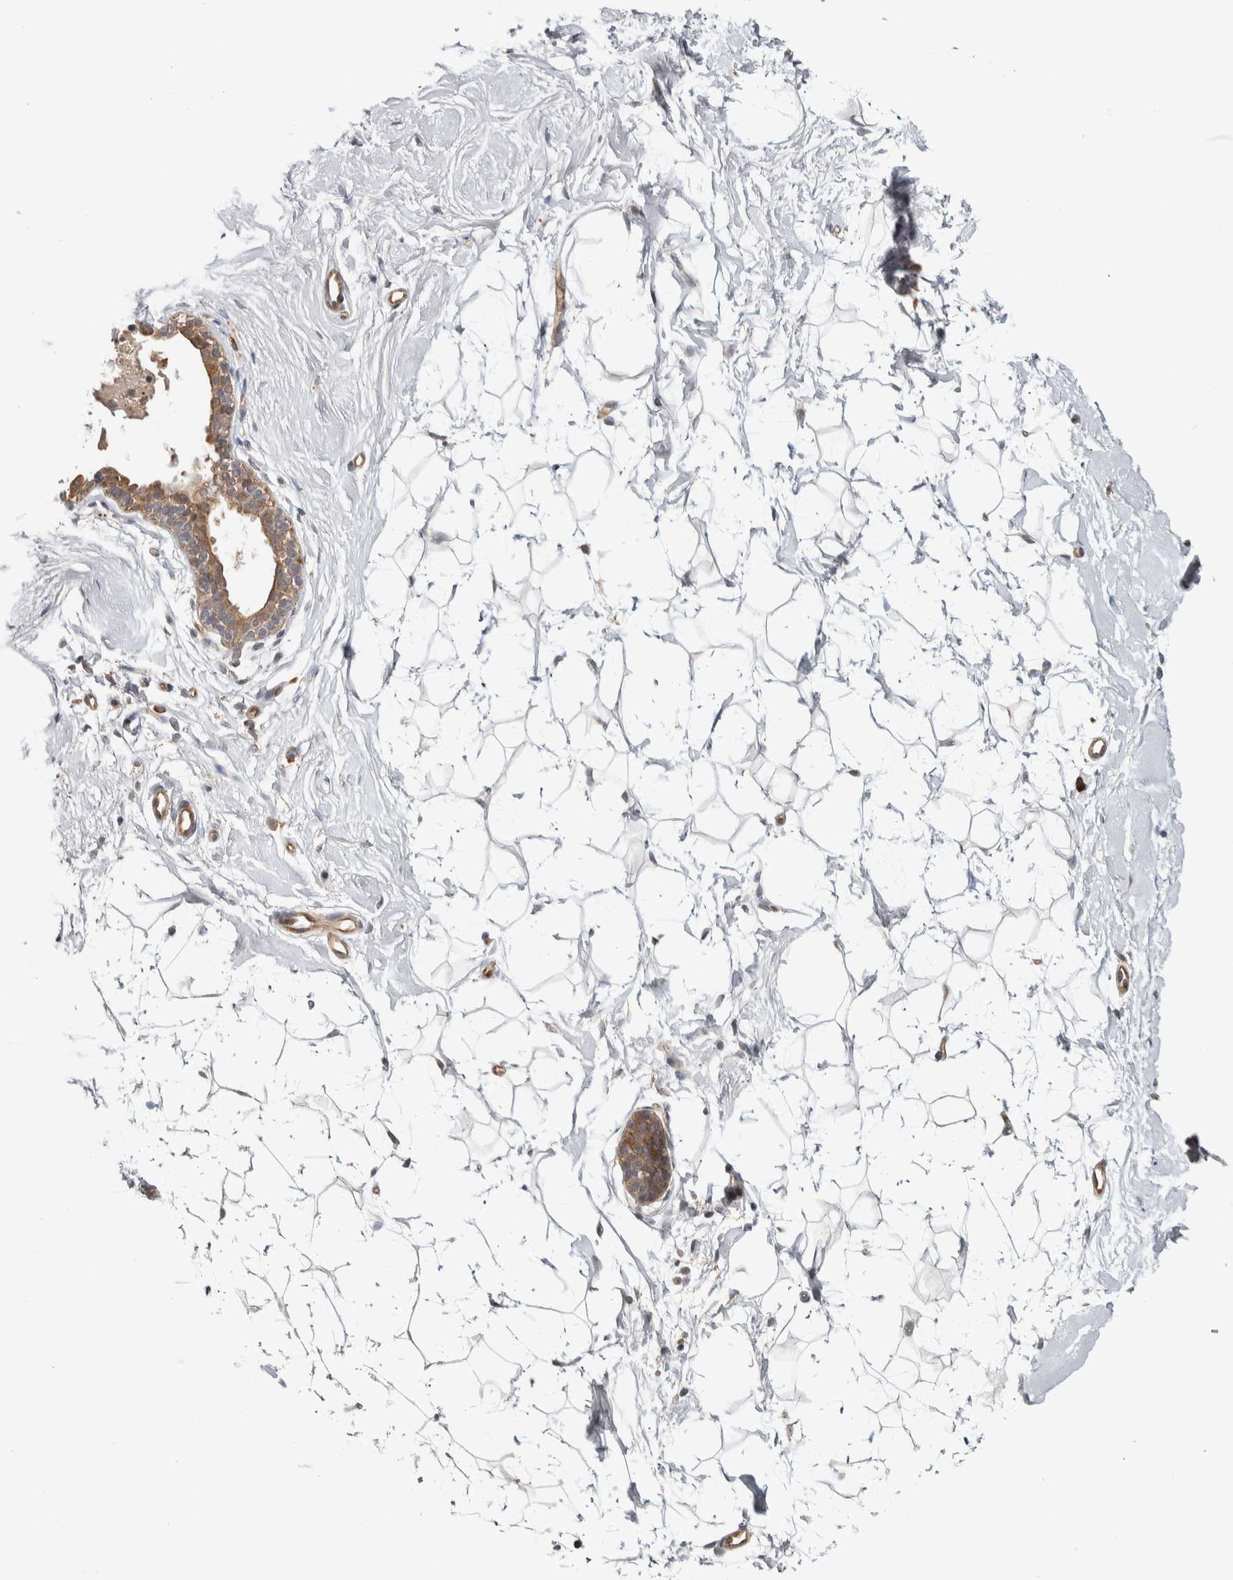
{"staining": {"intensity": "weak", "quantity": "<25%", "location": "cytoplasmic/membranous"}, "tissue": "breast", "cell_type": "Adipocytes", "image_type": "normal", "snomed": [{"axis": "morphology", "description": "Normal tissue, NOS"}, {"axis": "topography", "description": "Breast"}], "caption": "Immunohistochemistry (IHC) photomicrograph of benign breast: breast stained with DAB (3,3'-diaminobenzidine) reveals no significant protein positivity in adipocytes.", "gene": "TBC1D31", "patient": {"sex": "female", "age": 22}}